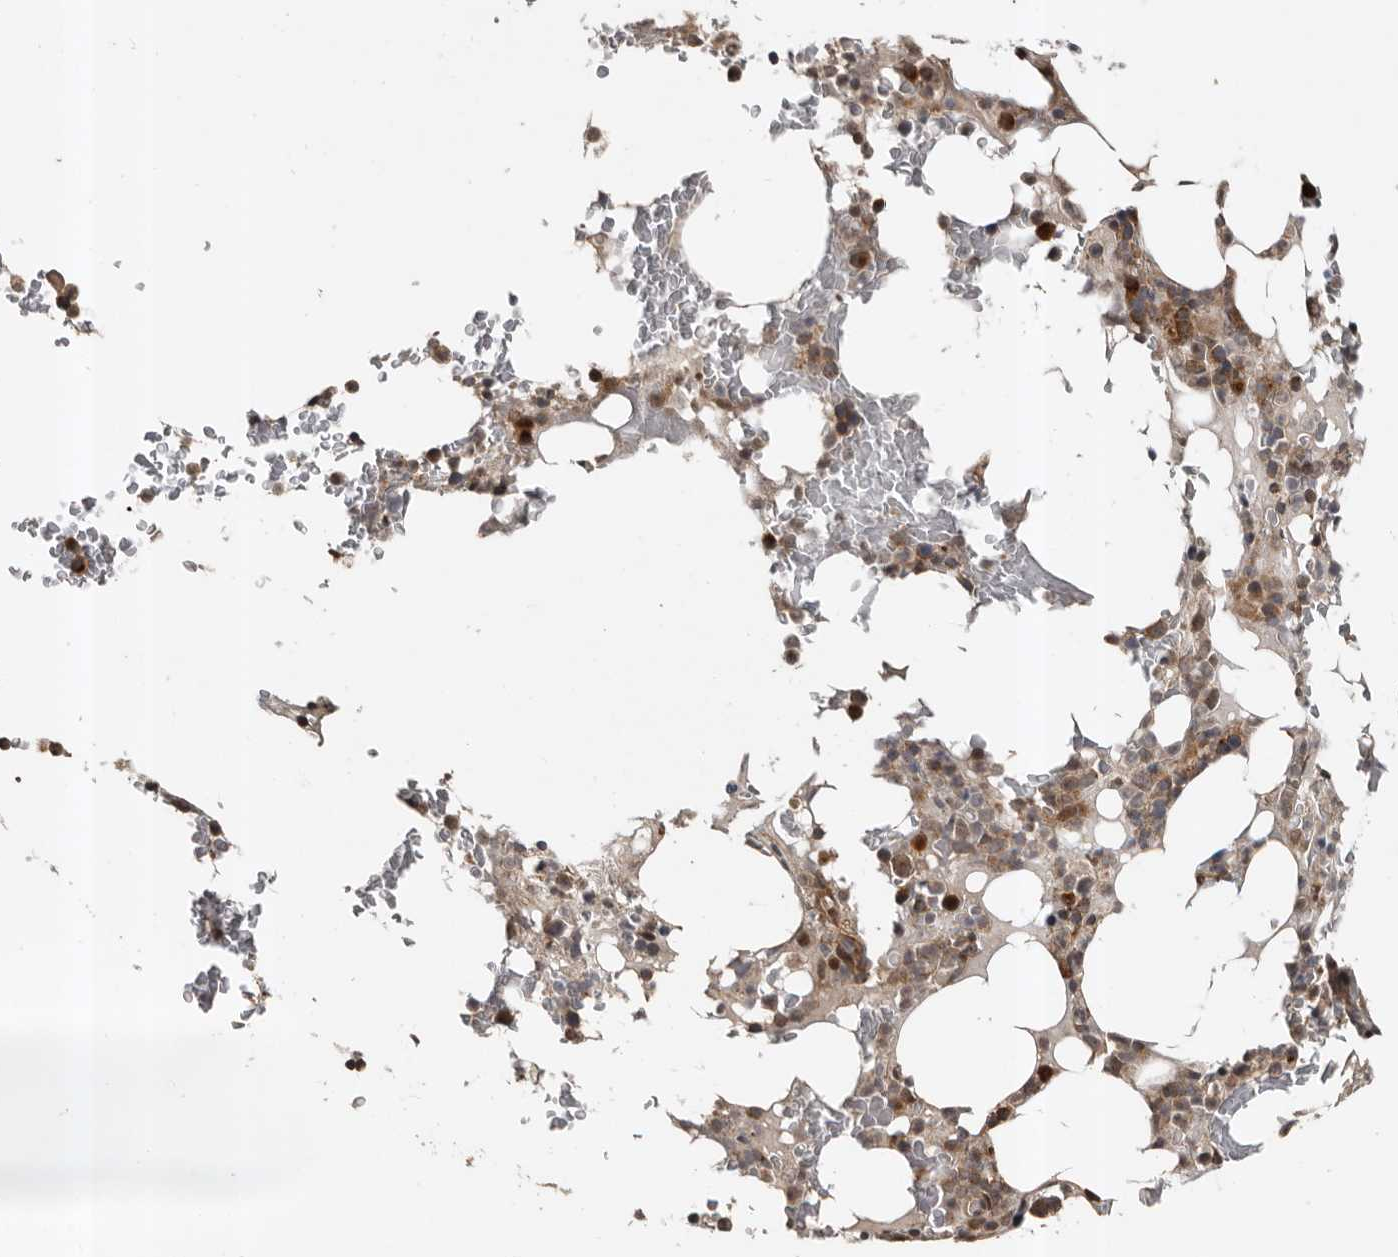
{"staining": {"intensity": "moderate", "quantity": ">75%", "location": "cytoplasmic/membranous"}, "tissue": "bone marrow", "cell_type": "Hematopoietic cells", "image_type": "normal", "snomed": [{"axis": "morphology", "description": "Normal tissue, NOS"}, {"axis": "topography", "description": "Bone marrow"}], "caption": "Protein expression analysis of normal bone marrow reveals moderate cytoplasmic/membranous staining in approximately >75% of hematopoietic cells.", "gene": "CCDC190", "patient": {"sex": "male", "age": 58}}